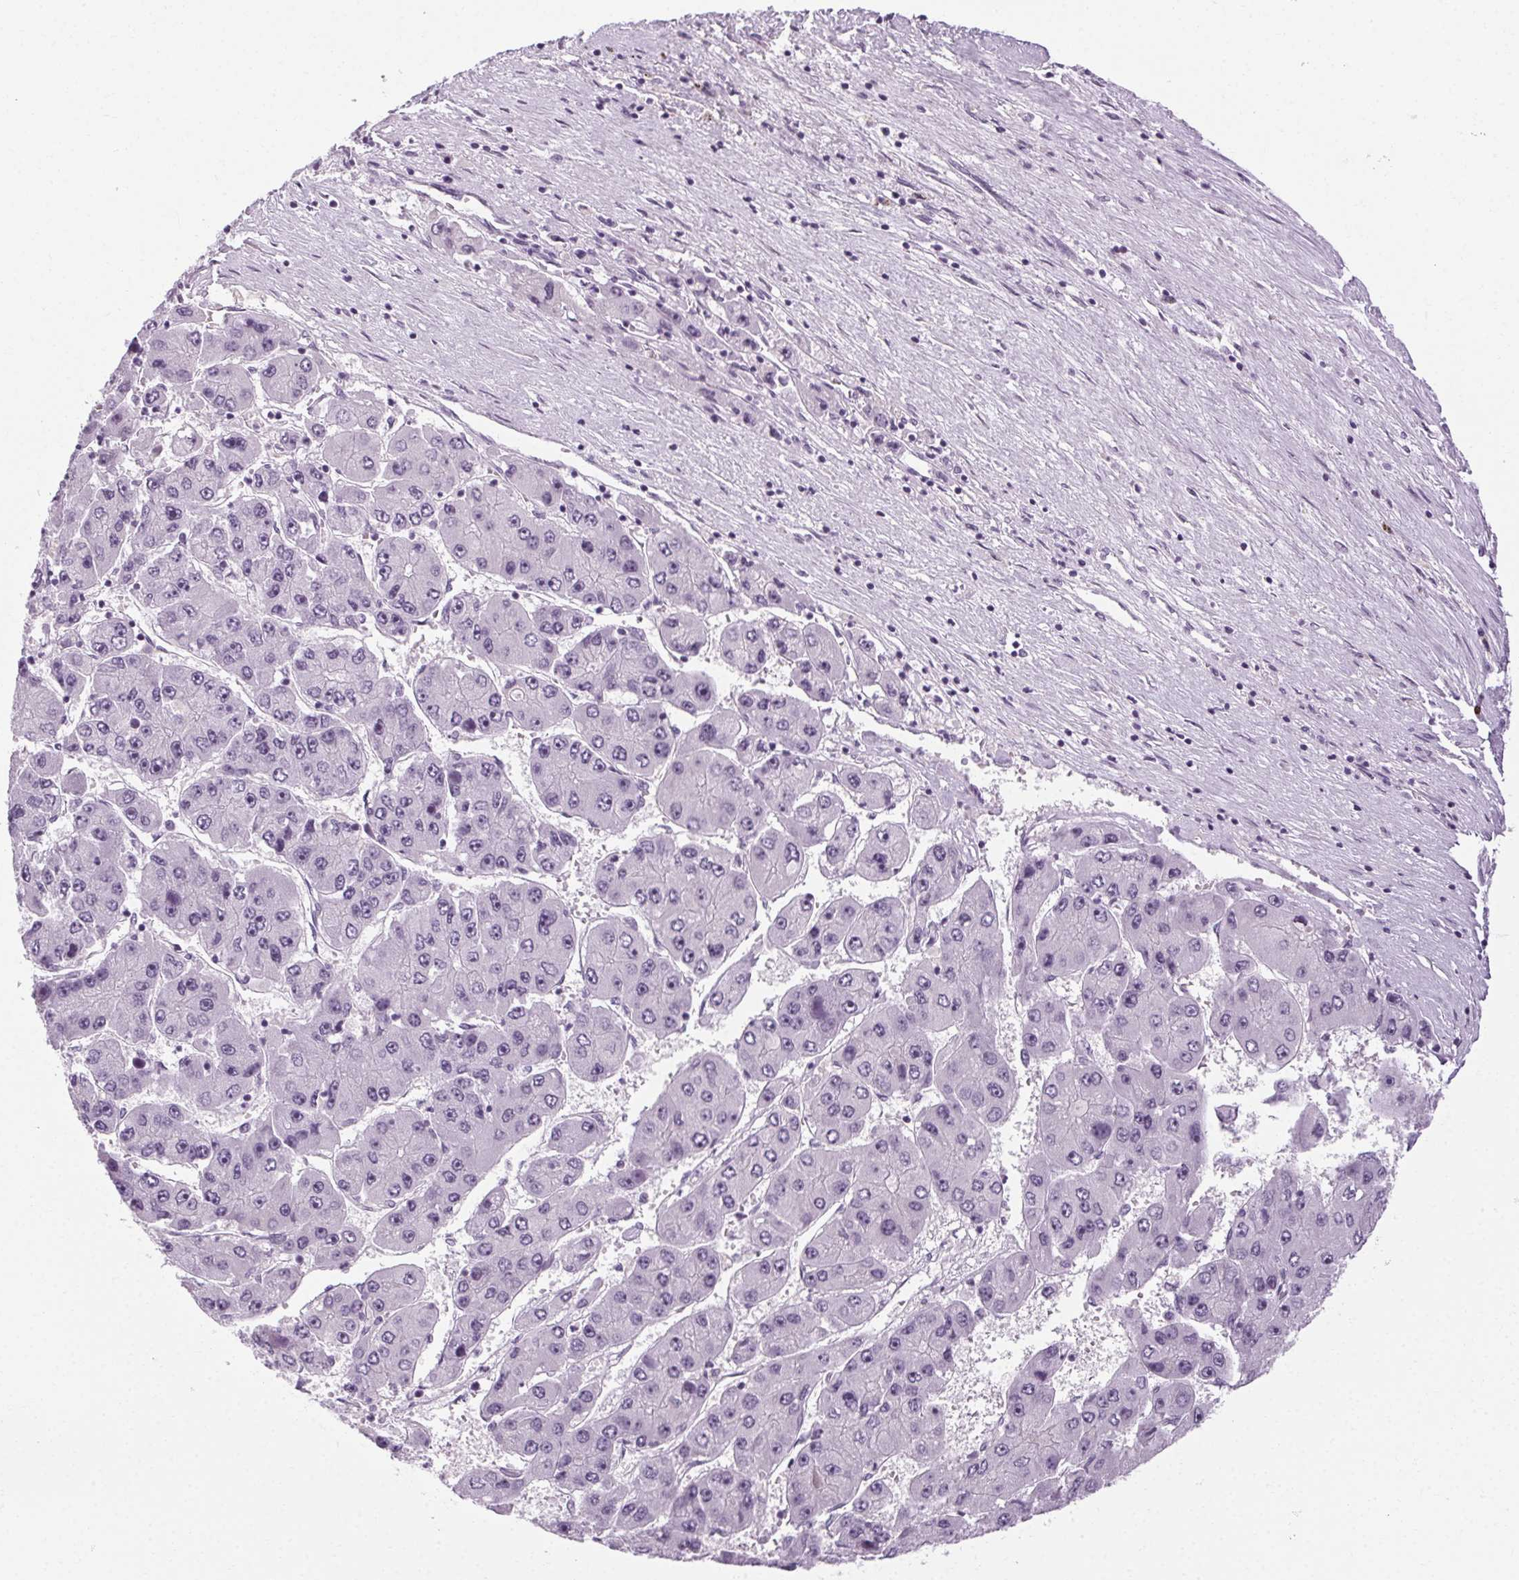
{"staining": {"intensity": "negative", "quantity": "none", "location": "none"}, "tissue": "liver cancer", "cell_type": "Tumor cells", "image_type": "cancer", "snomed": [{"axis": "morphology", "description": "Carcinoma, Hepatocellular, NOS"}, {"axis": "topography", "description": "Liver"}], "caption": "Human liver cancer (hepatocellular carcinoma) stained for a protein using immunohistochemistry (IHC) exhibits no positivity in tumor cells.", "gene": "POMC", "patient": {"sex": "female", "age": 61}}